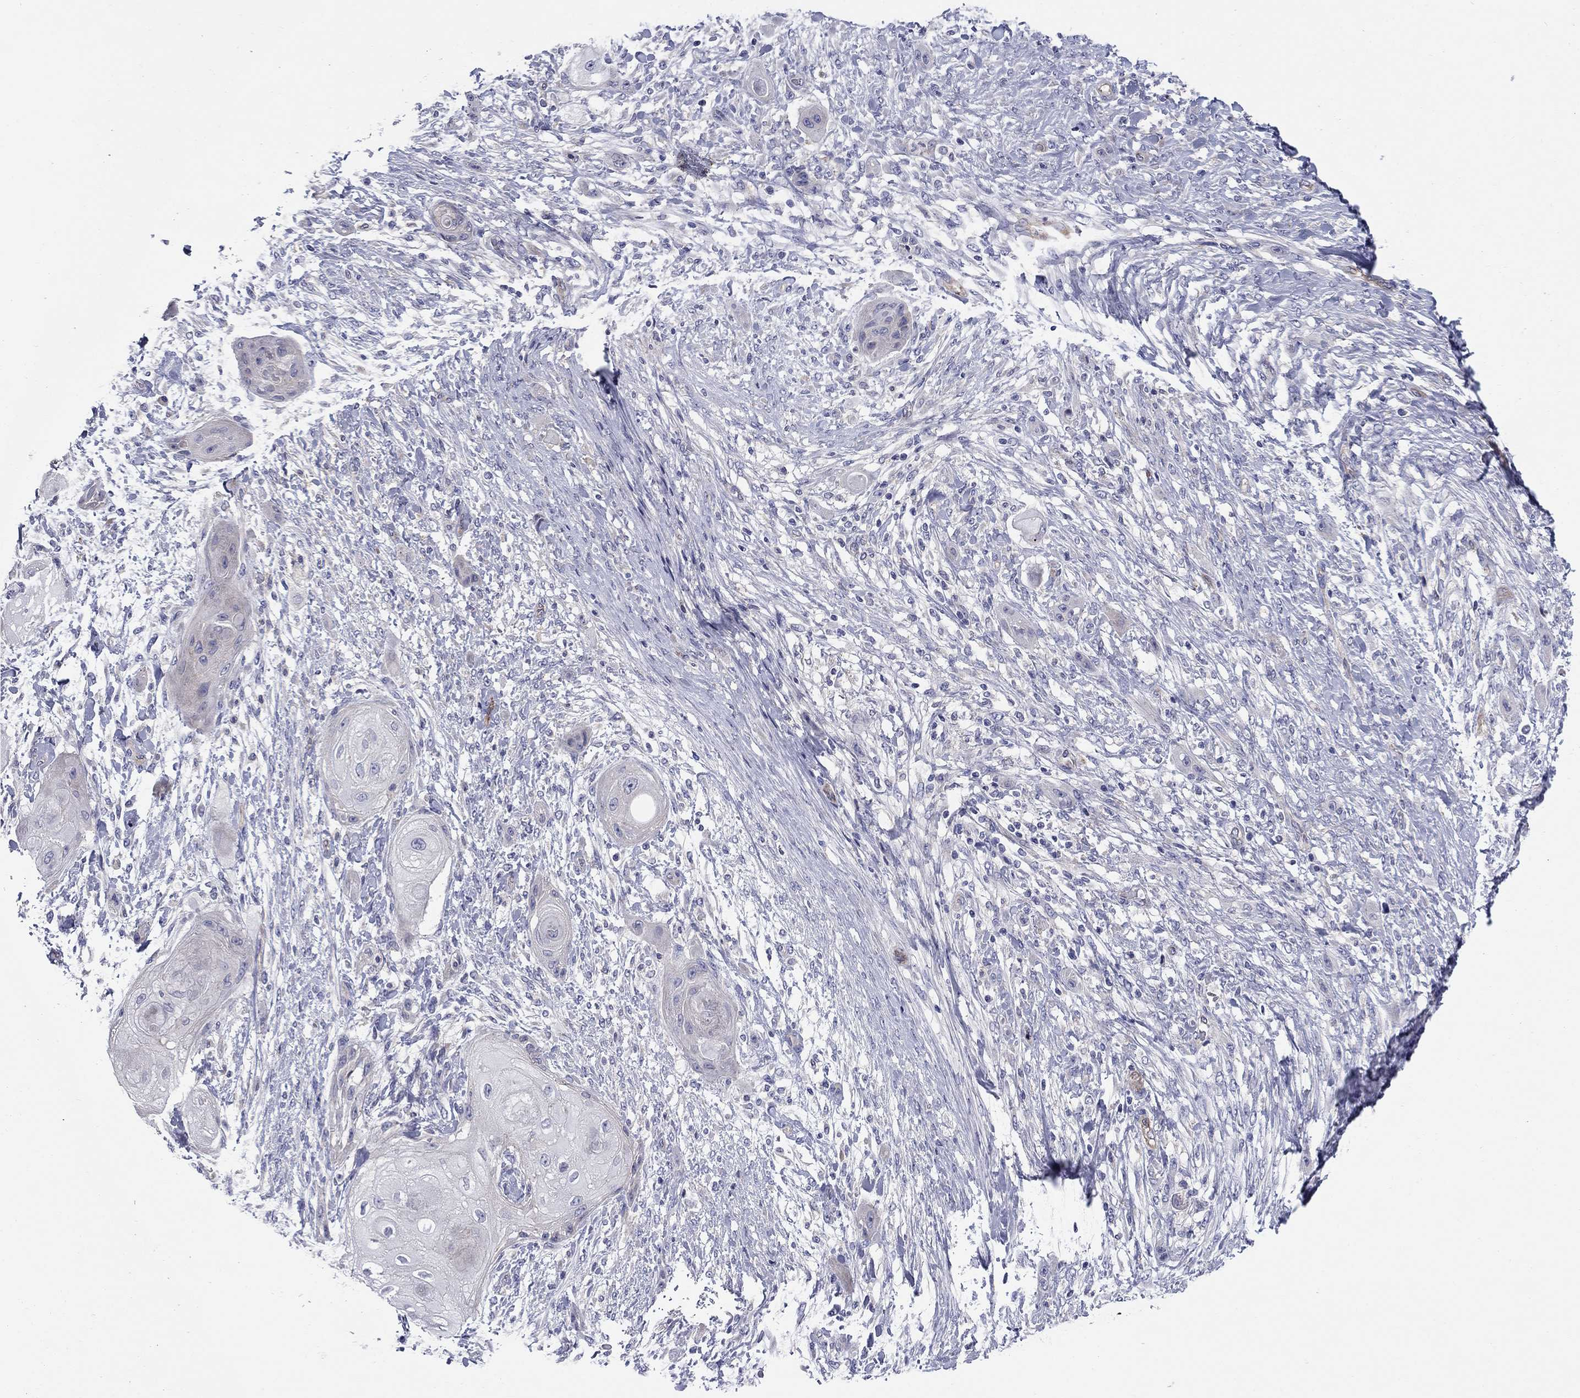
{"staining": {"intensity": "negative", "quantity": "none", "location": "none"}, "tissue": "skin cancer", "cell_type": "Tumor cells", "image_type": "cancer", "snomed": [{"axis": "morphology", "description": "Squamous cell carcinoma, NOS"}, {"axis": "topography", "description": "Skin"}], "caption": "Photomicrograph shows no significant protein expression in tumor cells of skin cancer.", "gene": "EMP2", "patient": {"sex": "male", "age": 62}}